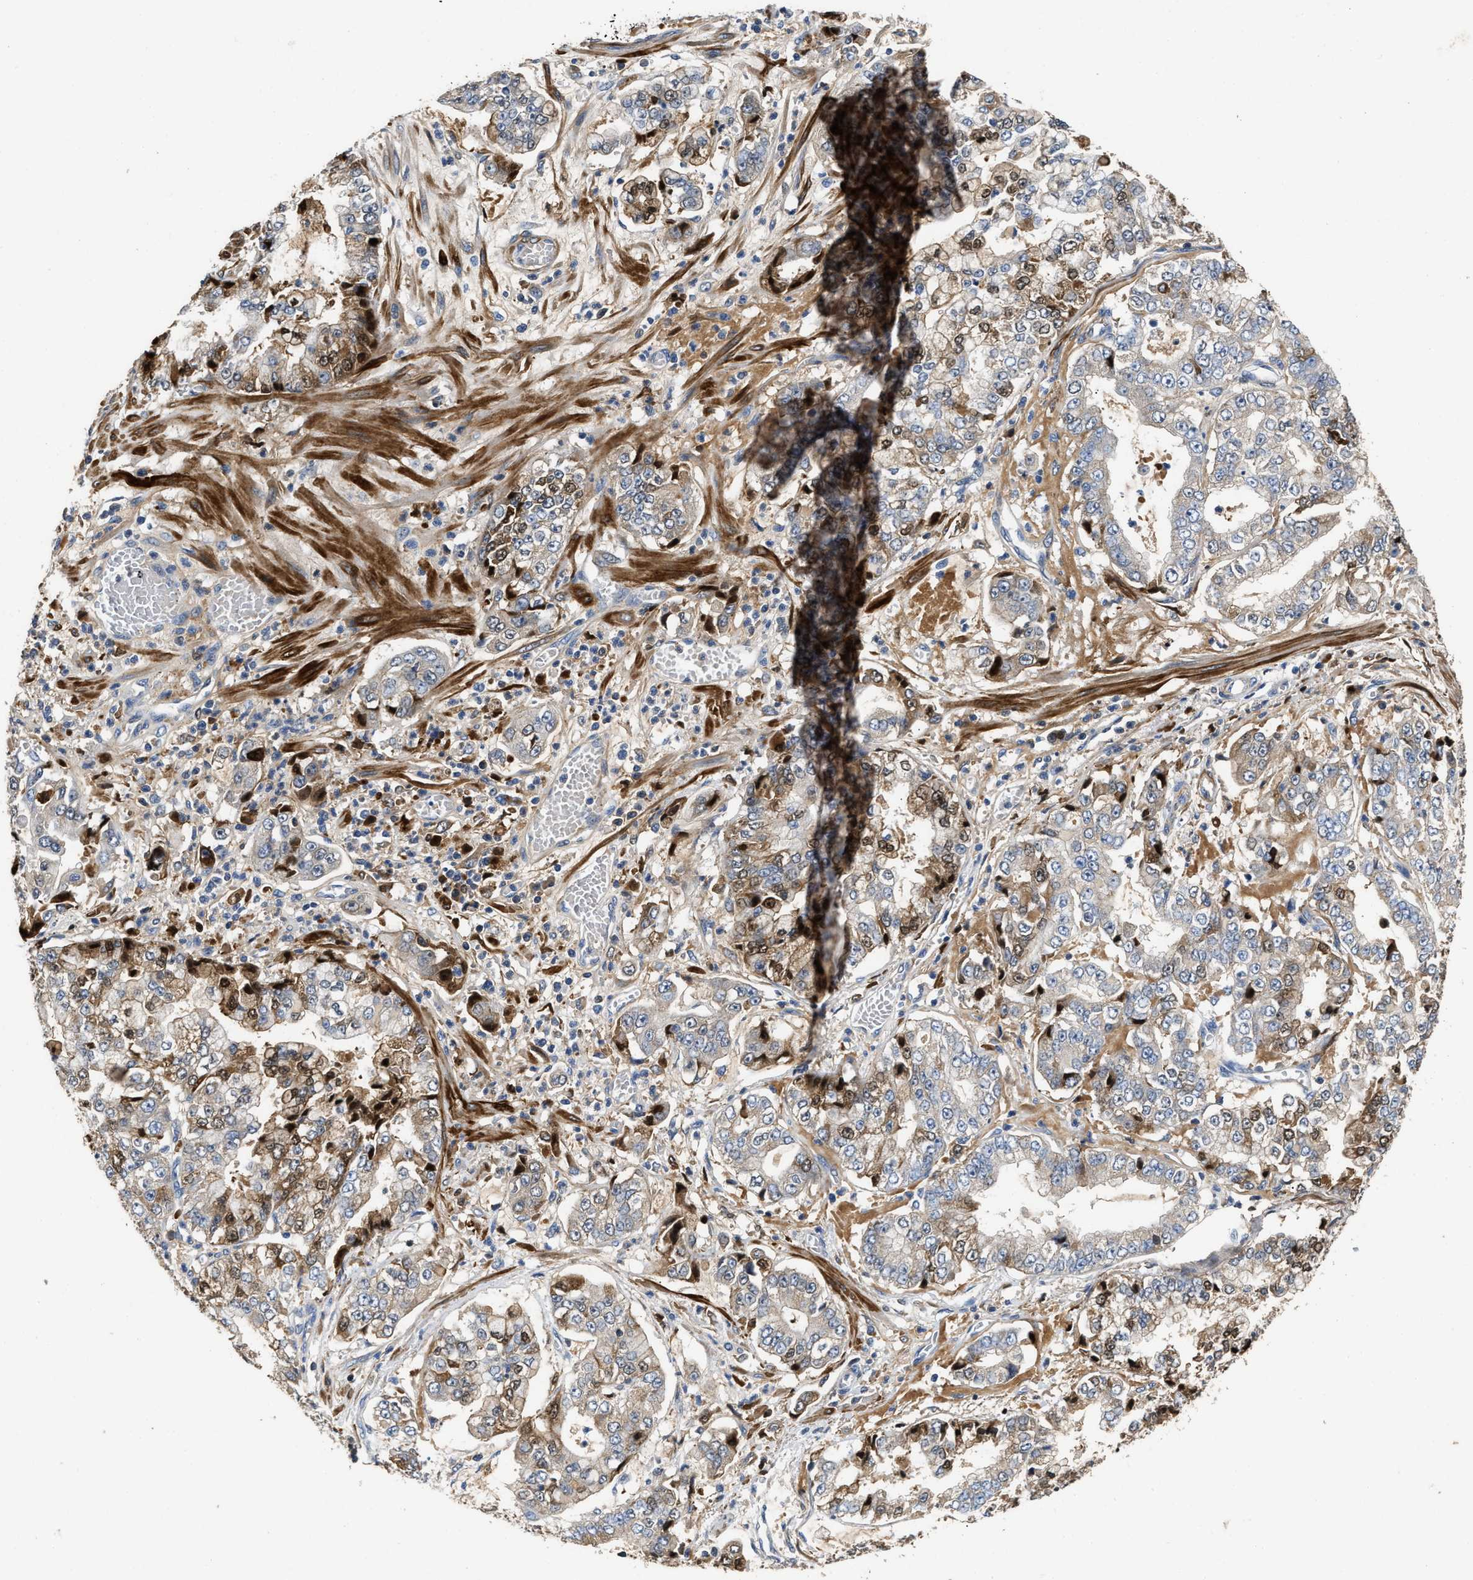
{"staining": {"intensity": "moderate", "quantity": "25%-75%", "location": "cytoplasmic/membranous"}, "tissue": "stomach cancer", "cell_type": "Tumor cells", "image_type": "cancer", "snomed": [{"axis": "morphology", "description": "Adenocarcinoma, NOS"}, {"axis": "topography", "description": "Stomach"}], "caption": "Immunohistochemistry (IHC) of human stomach cancer (adenocarcinoma) exhibits medium levels of moderate cytoplasmic/membranous staining in about 25%-75% of tumor cells.", "gene": "C3", "patient": {"sex": "male", "age": 76}}